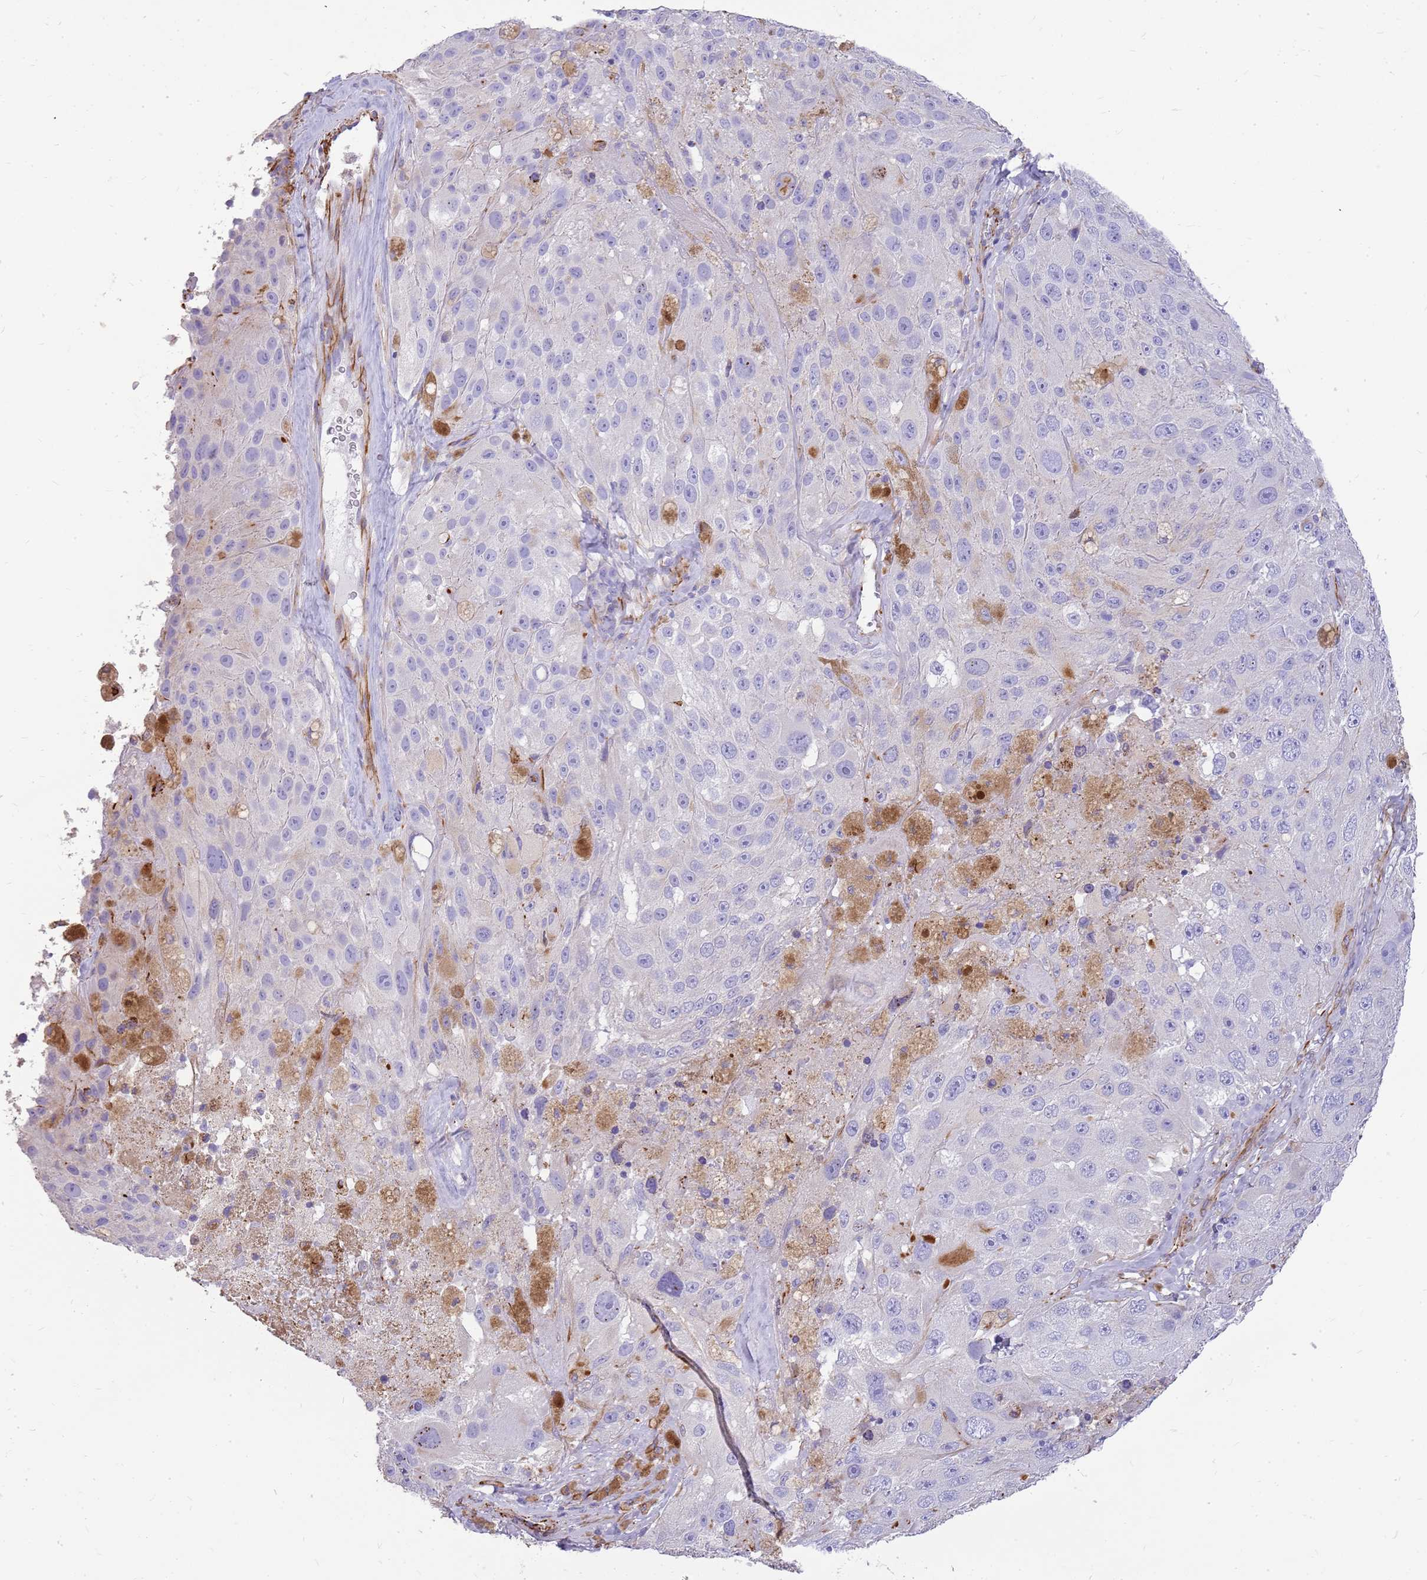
{"staining": {"intensity": "strong", "quantity": "<25%", "location": "cytoplasmic/membranous"}, "tissue": "melanoma", "cell_type": "Tumor cells", "image_type": "cancer", "snomed": [{"axis": "morphology", "description": "Malignant melanoma, Metastatic site"}, {"axis": "topography", "description": "Lymph node"}], "caption": "This image displays IHC staining of human malignant melanoma (metastatic site), with medium strong cytoplasmic/membranous positivity in approximately <25% of tumor cells.", "gene": "ZDHHC1", "patient": {"sex": "male", "age": 62}}